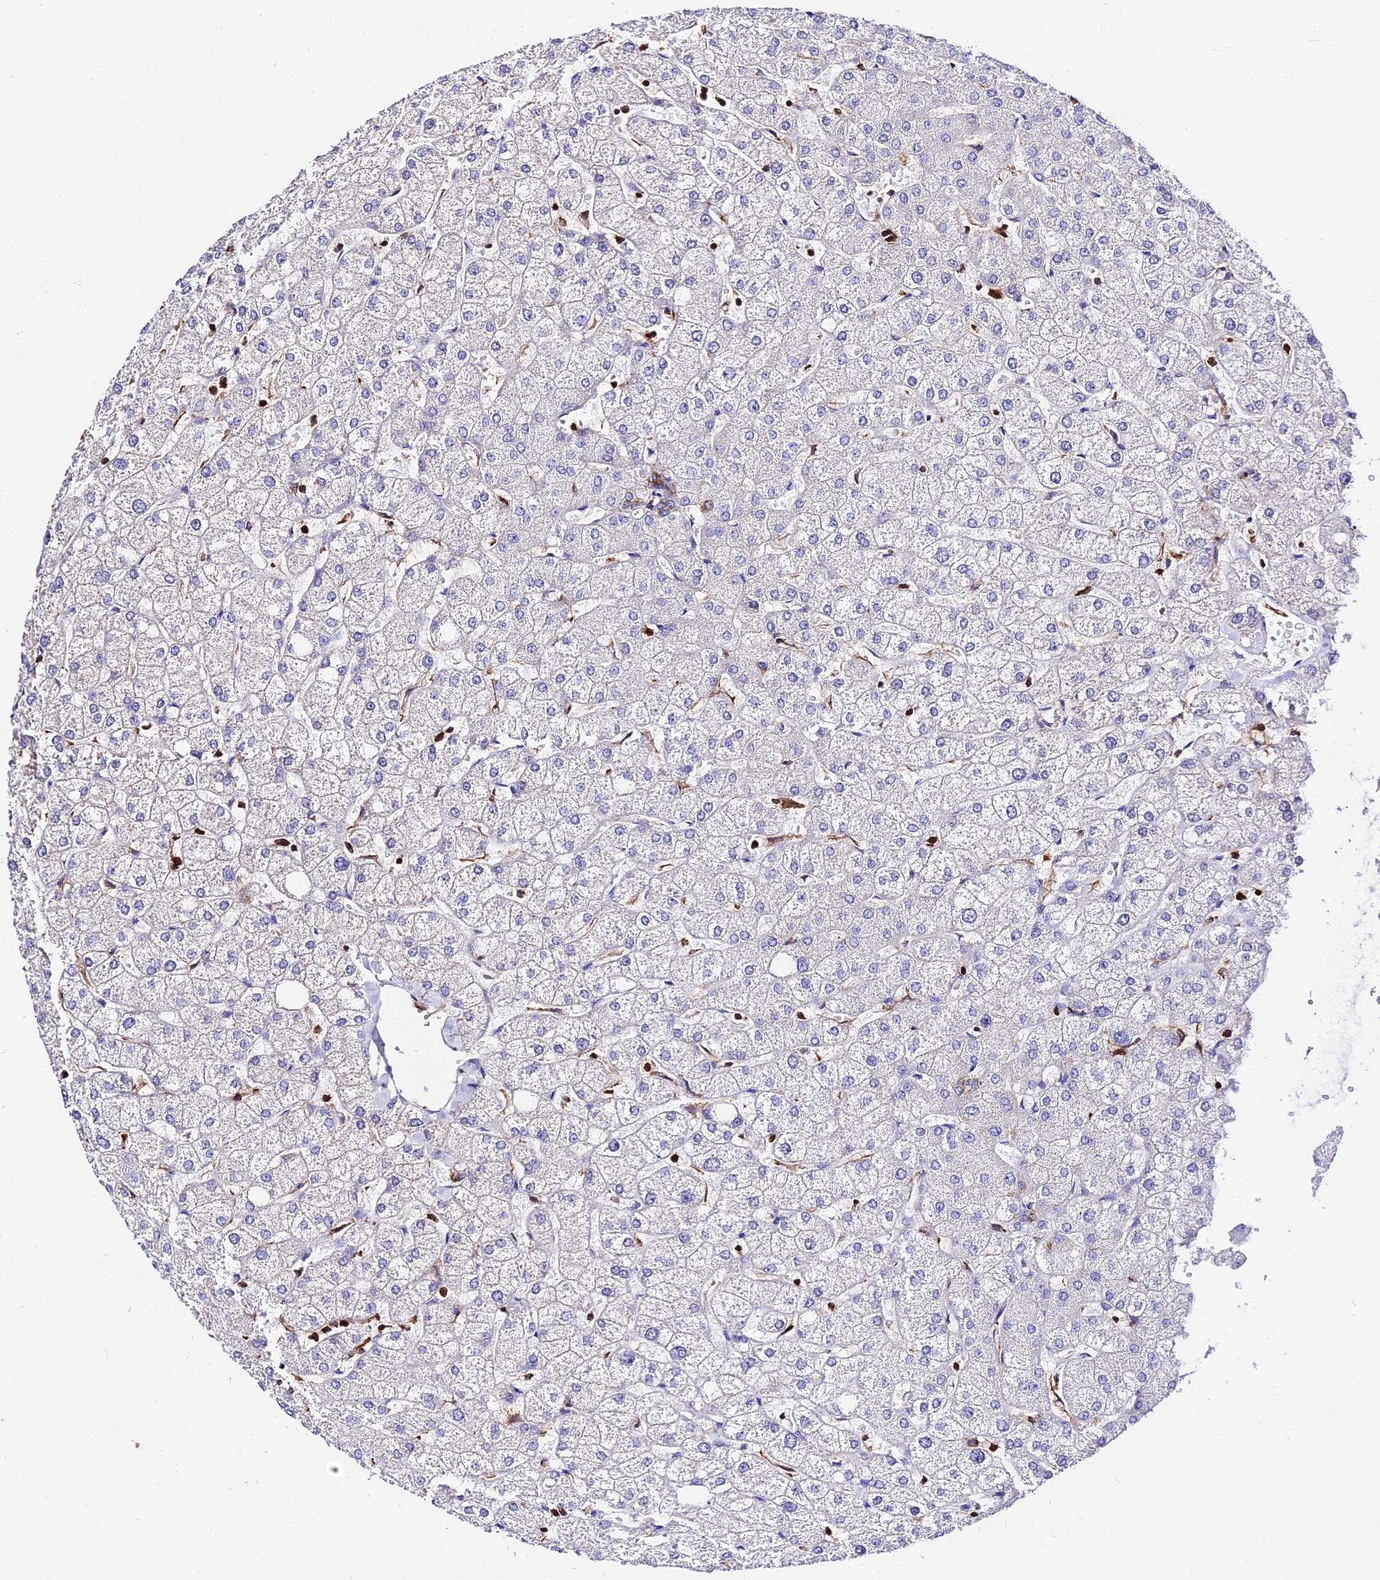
{"staining": {"intensity": "negative", "quantity": "none", "location": "none"}, "tissue": "liver", "cell_type": "Cholangiocytes", "image_type": "normal", "snomed": [{"axis": "morphology", "description": "Normal tissue, NOS"}, {"axis": "topography", "description": "Liver"}], "caption": "Human liver stained for a protein using IHC demonstrates no staining in cholangiocytes.", "gene": "CSRP1", "patient": {"sex": "female", "age": 54}}